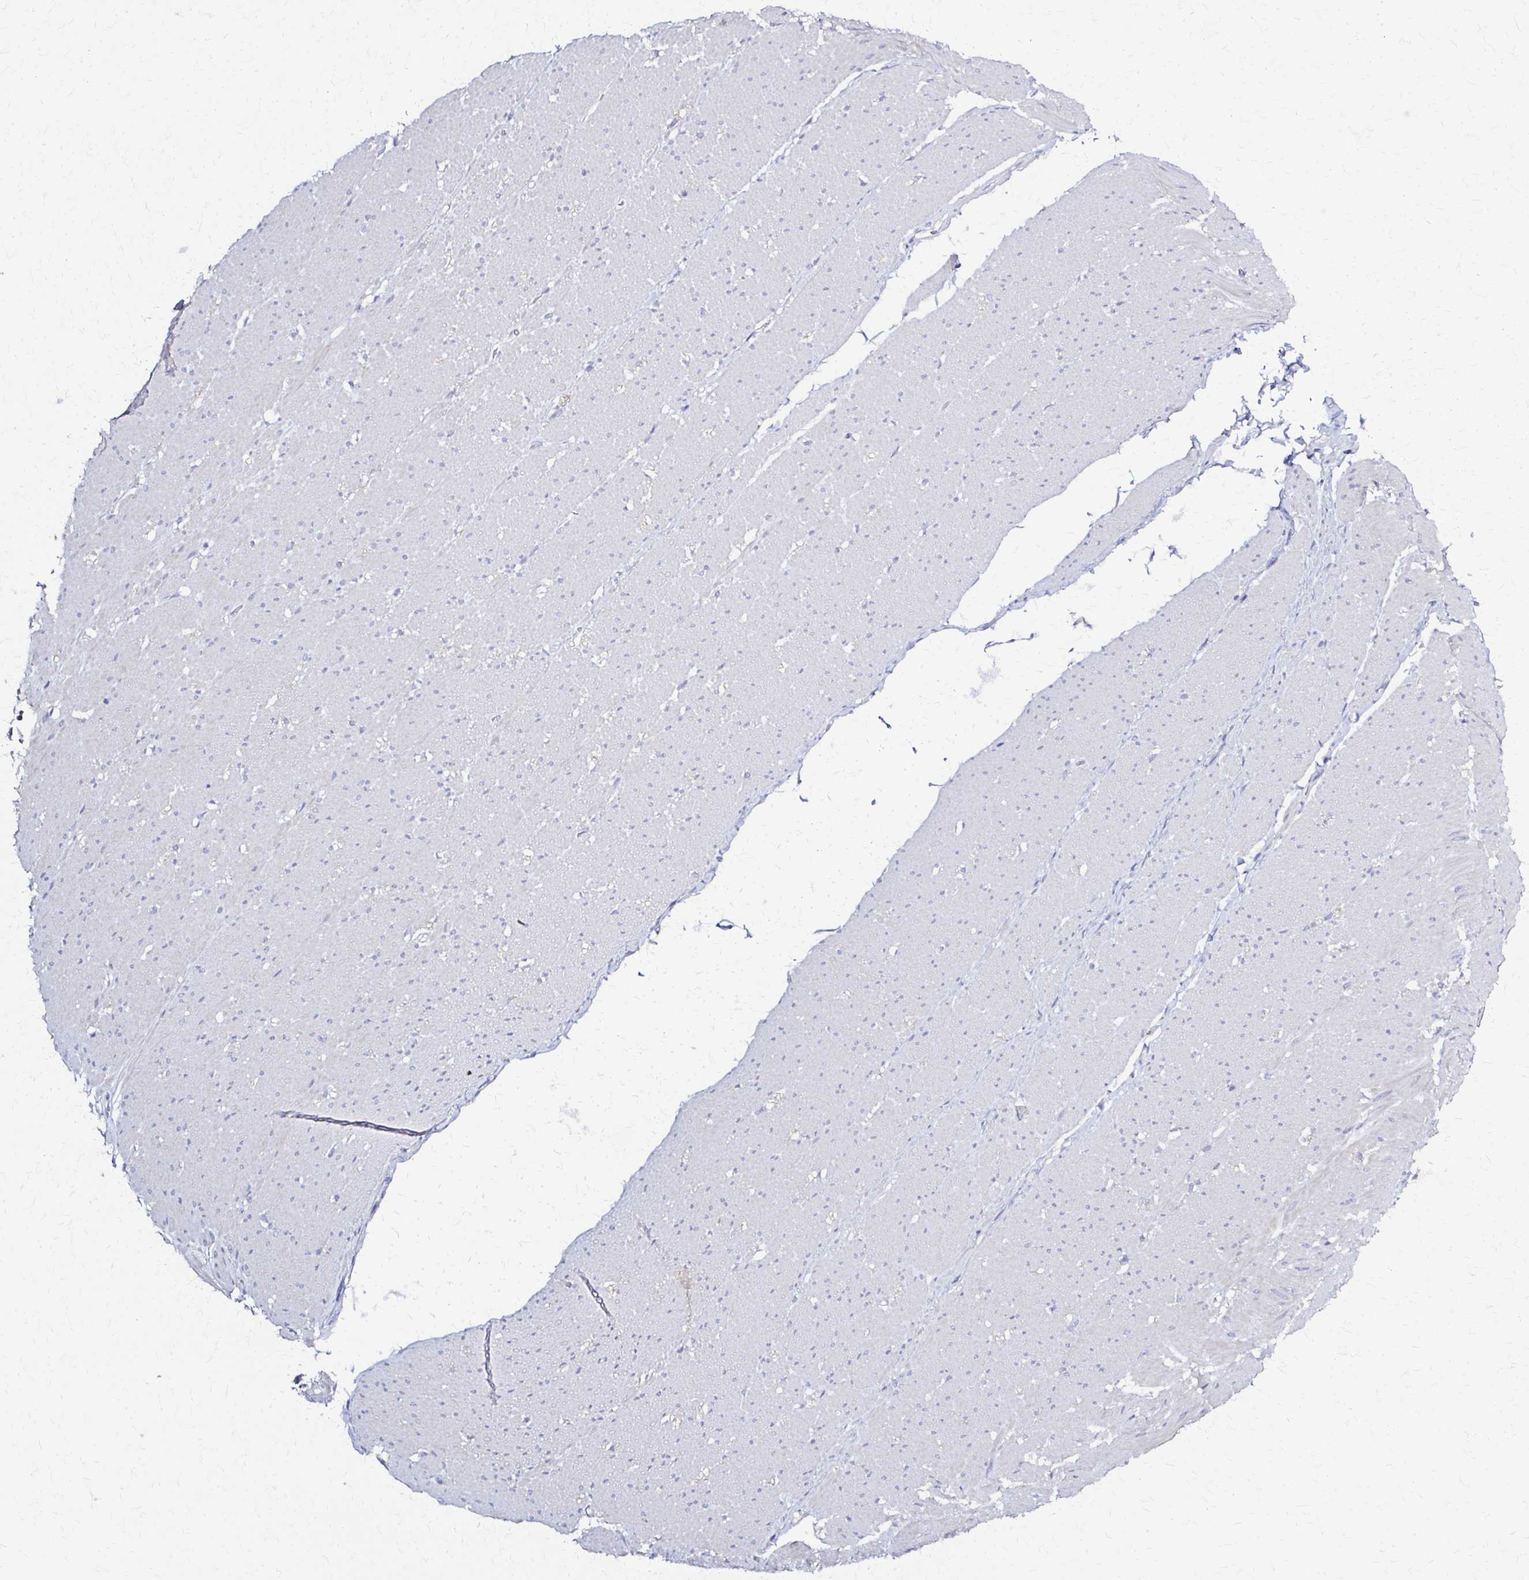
{"staining": {"intensity": "negative", "quantity": "none", "location": "none"}, "tissue": "smooth muscle", "cell_type": "Smooth muscle cells", "image_type": "normal", "snomed": [{"axis": "morphology", "description": "Normal tissue, NOS"}, {"axis": "topography", "description": "Smooth muscle"}, {"axis": "topography", "description": "Rectum"}], "caption": "High power microscopy image of an immunohistochemistry (IHC) micrograph of benign smooth muscle, revealing no significant staining in smooth muscle cells. Brightfield microscopy of IHC stained with DAB (3,3'-diaminobenzidine) (brown) and hematoxylin (blue), captured at high magnification.", "gene": "RHOBTB2", "patient": {"sex": "male", "age": 53}}